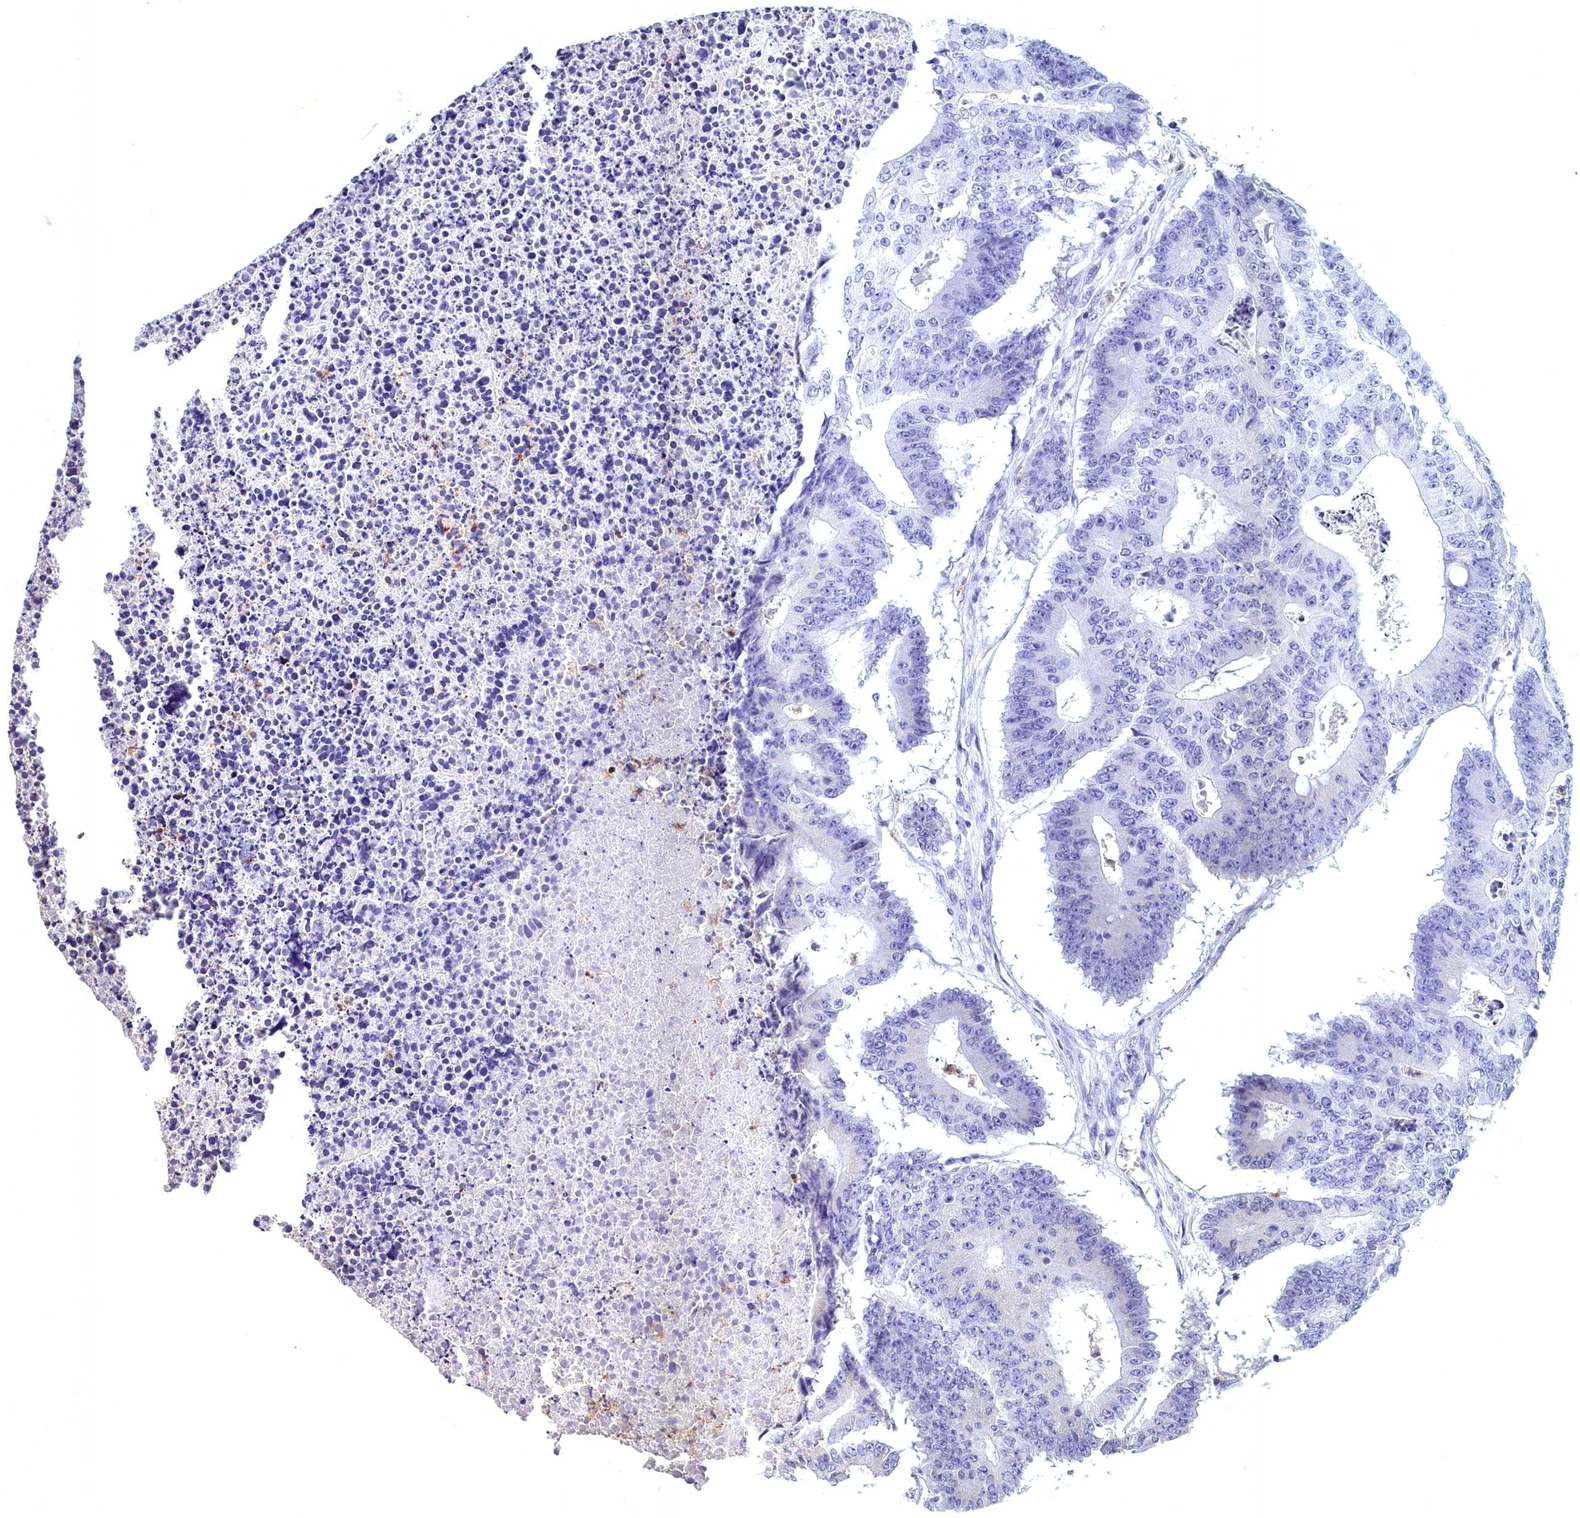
{"staining": {"intensity": "negative", "quantity": "none", "location": "none"}, "tissue": "colorectal cancer", "cell_type": "Tumor cells", "image_type": "cancer", "snomed": [{"axis": "morphology", "description": "Adenocarcinoma, NOS"}, {"axis": "topography", "description": "Colon"}], "caption": "Colorectal adenocarcinoma stained for a protein using immunohistochemistry displays no expression tumor cells.", "gene": "EPB41L4B", "patient": {"sex": "male", "age": 87}}